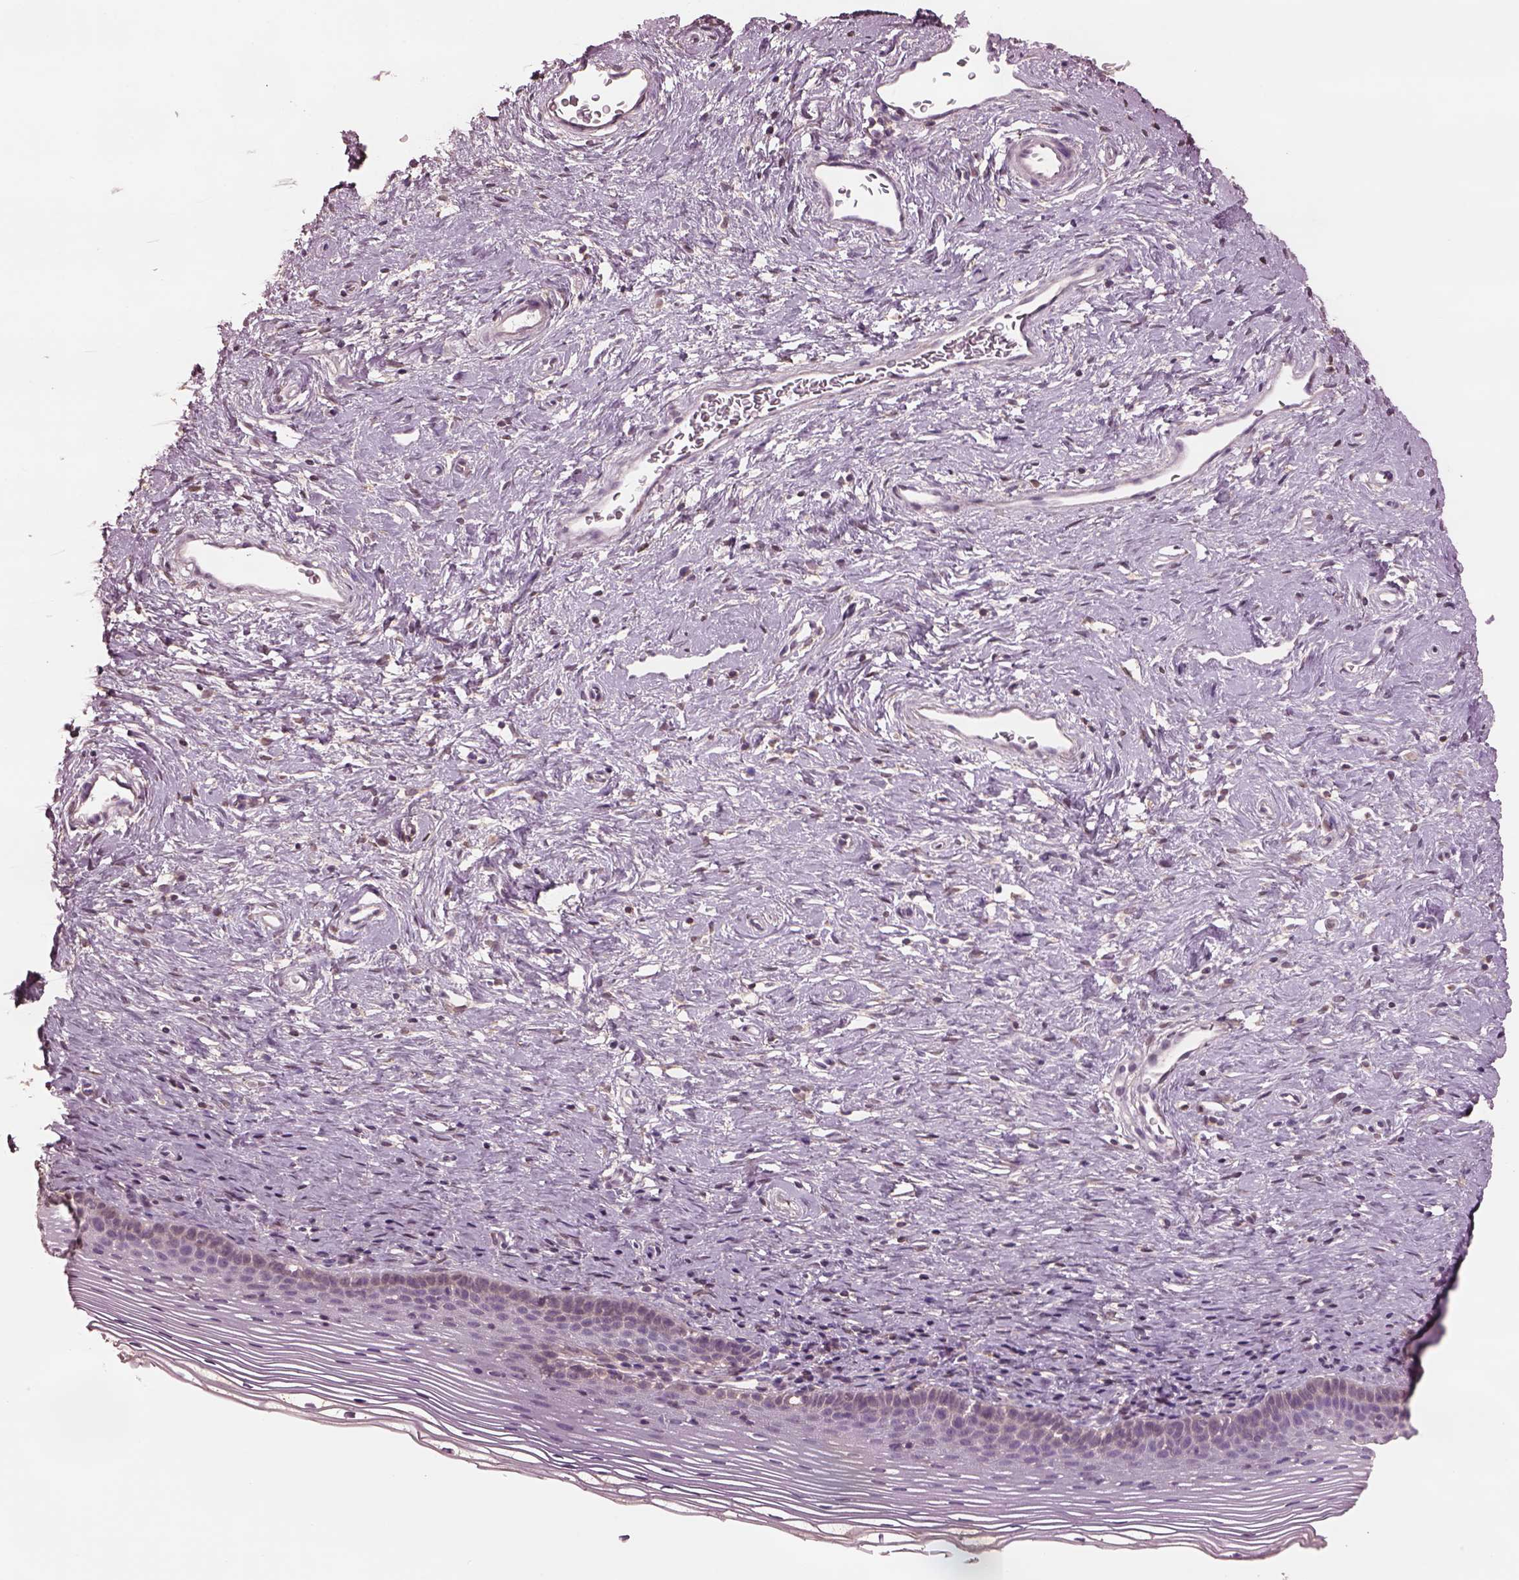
{"staining": {"intensity": "negative", "quantity": "none", "location": "none"}, "tissue": "cervix", "cell_type": "Glandular cells", "image_type": "normal", "snomed": [{"axis": "morphology", "description": "Normal tissue, NOS"}, {"axis": "topography", "description": "Cervix"}], "caption": "The micrograph shows no significant expression in glandular cells of cervix. (Stains: DAB immunohistochemistry with hematoxylin counter stain, Microscopy: brightfield microscopy at high magnification).", "gene": "SRI", "patient": {"sex": "female", "age": 39}}